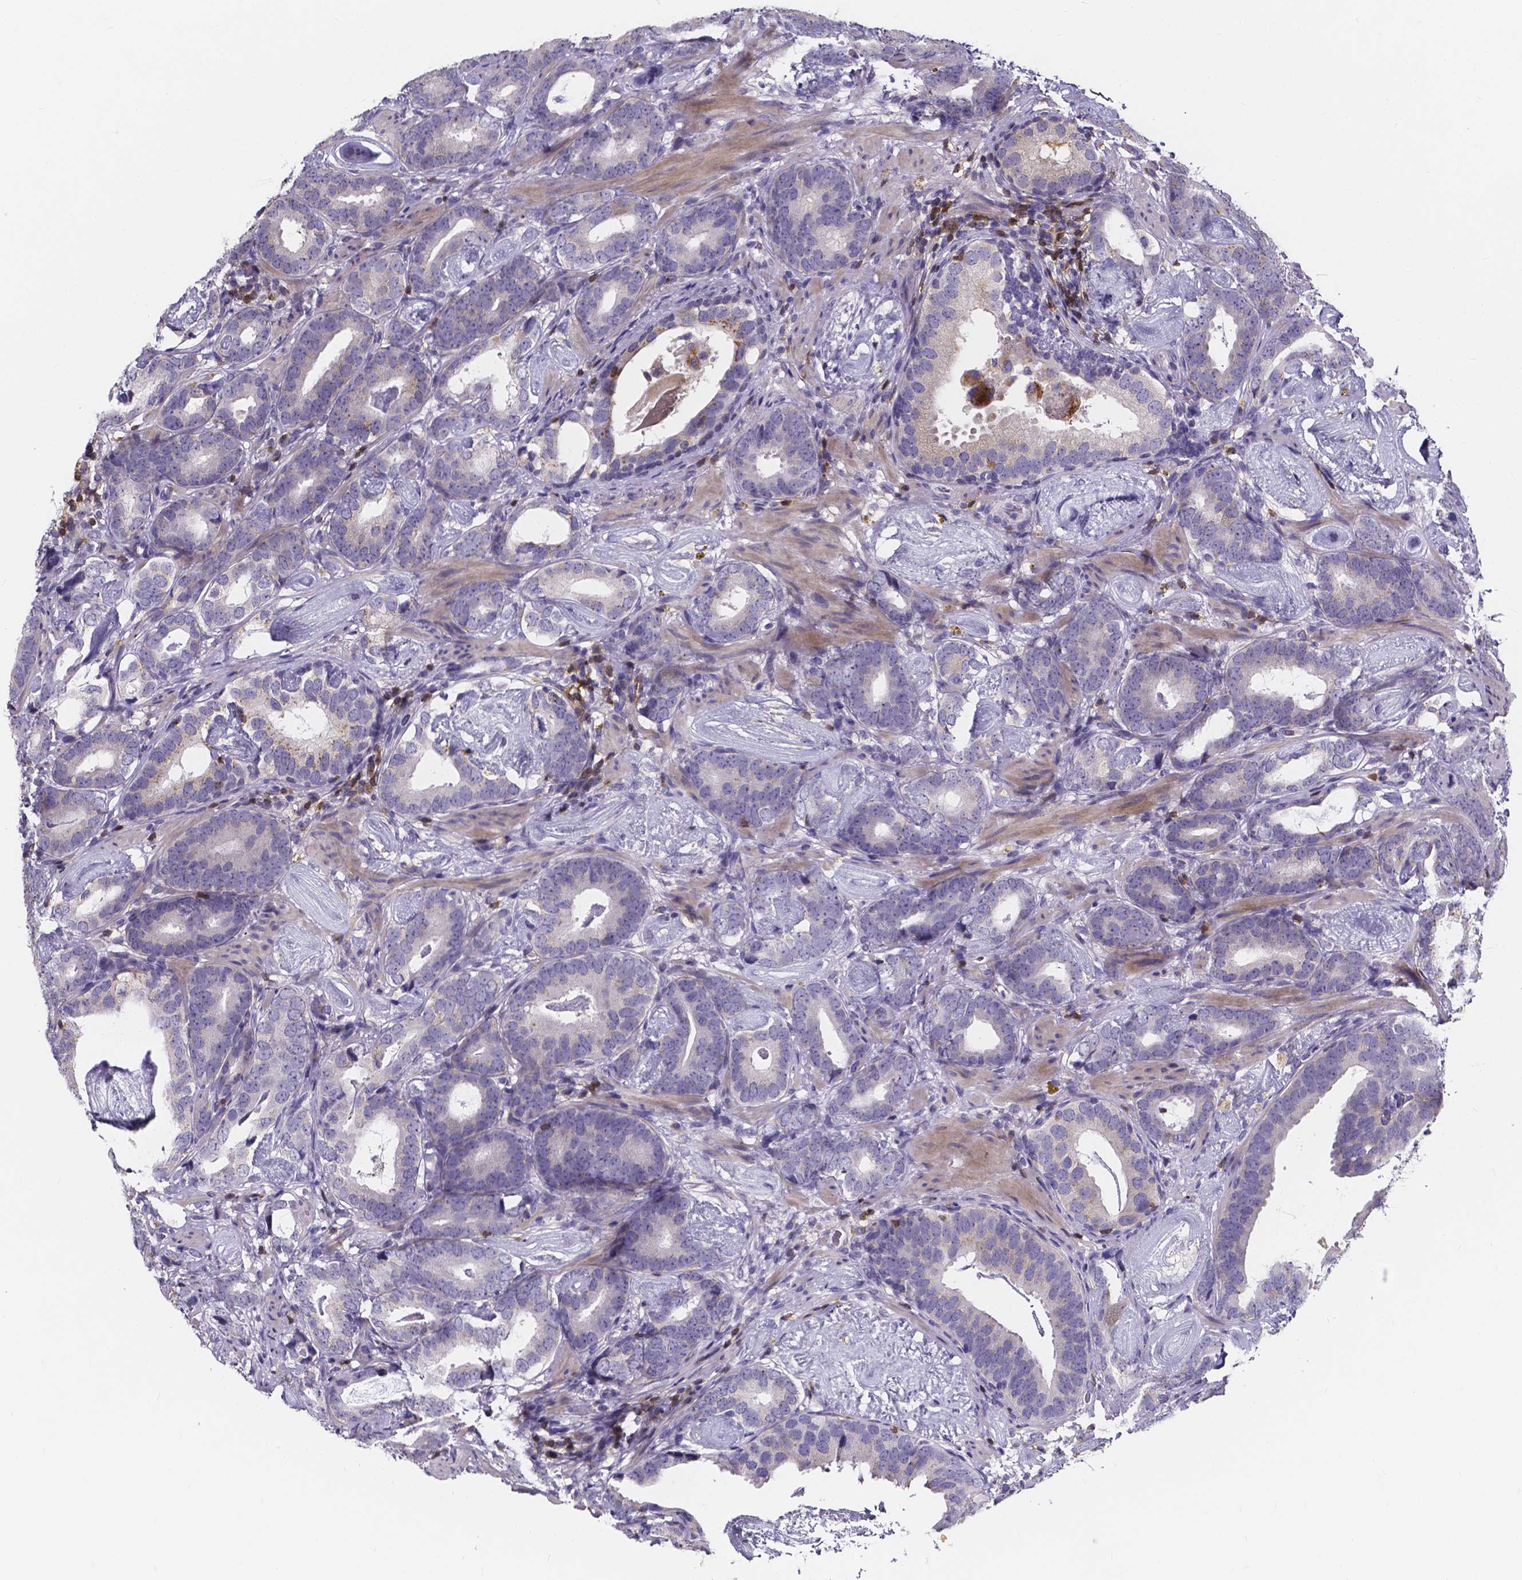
{"staining": {"intensity": "moderate", "quantity": "<25%", "location": "cytoplasmic/membranous"}, "tissue": "prostate cancer", "cell_type": "Tumor cells", "image_type": "cancer", "snomed": [{"axis": "morphology", "description": "Adenocarcinoma, Low grade"}, {"axis": "topography", "description": "Prostate and seminal vesicle, NOS"}], "caption": "An IHC histopathology image of tumor tissue is shown. Protein staining in brown shows moderate cytoplasmic/membranous positivity in low-grade adenocarcinoma (prostate) within tumor cells.", "gene": "THEMIS", "patient": {"sex": "male", "age": 71}}